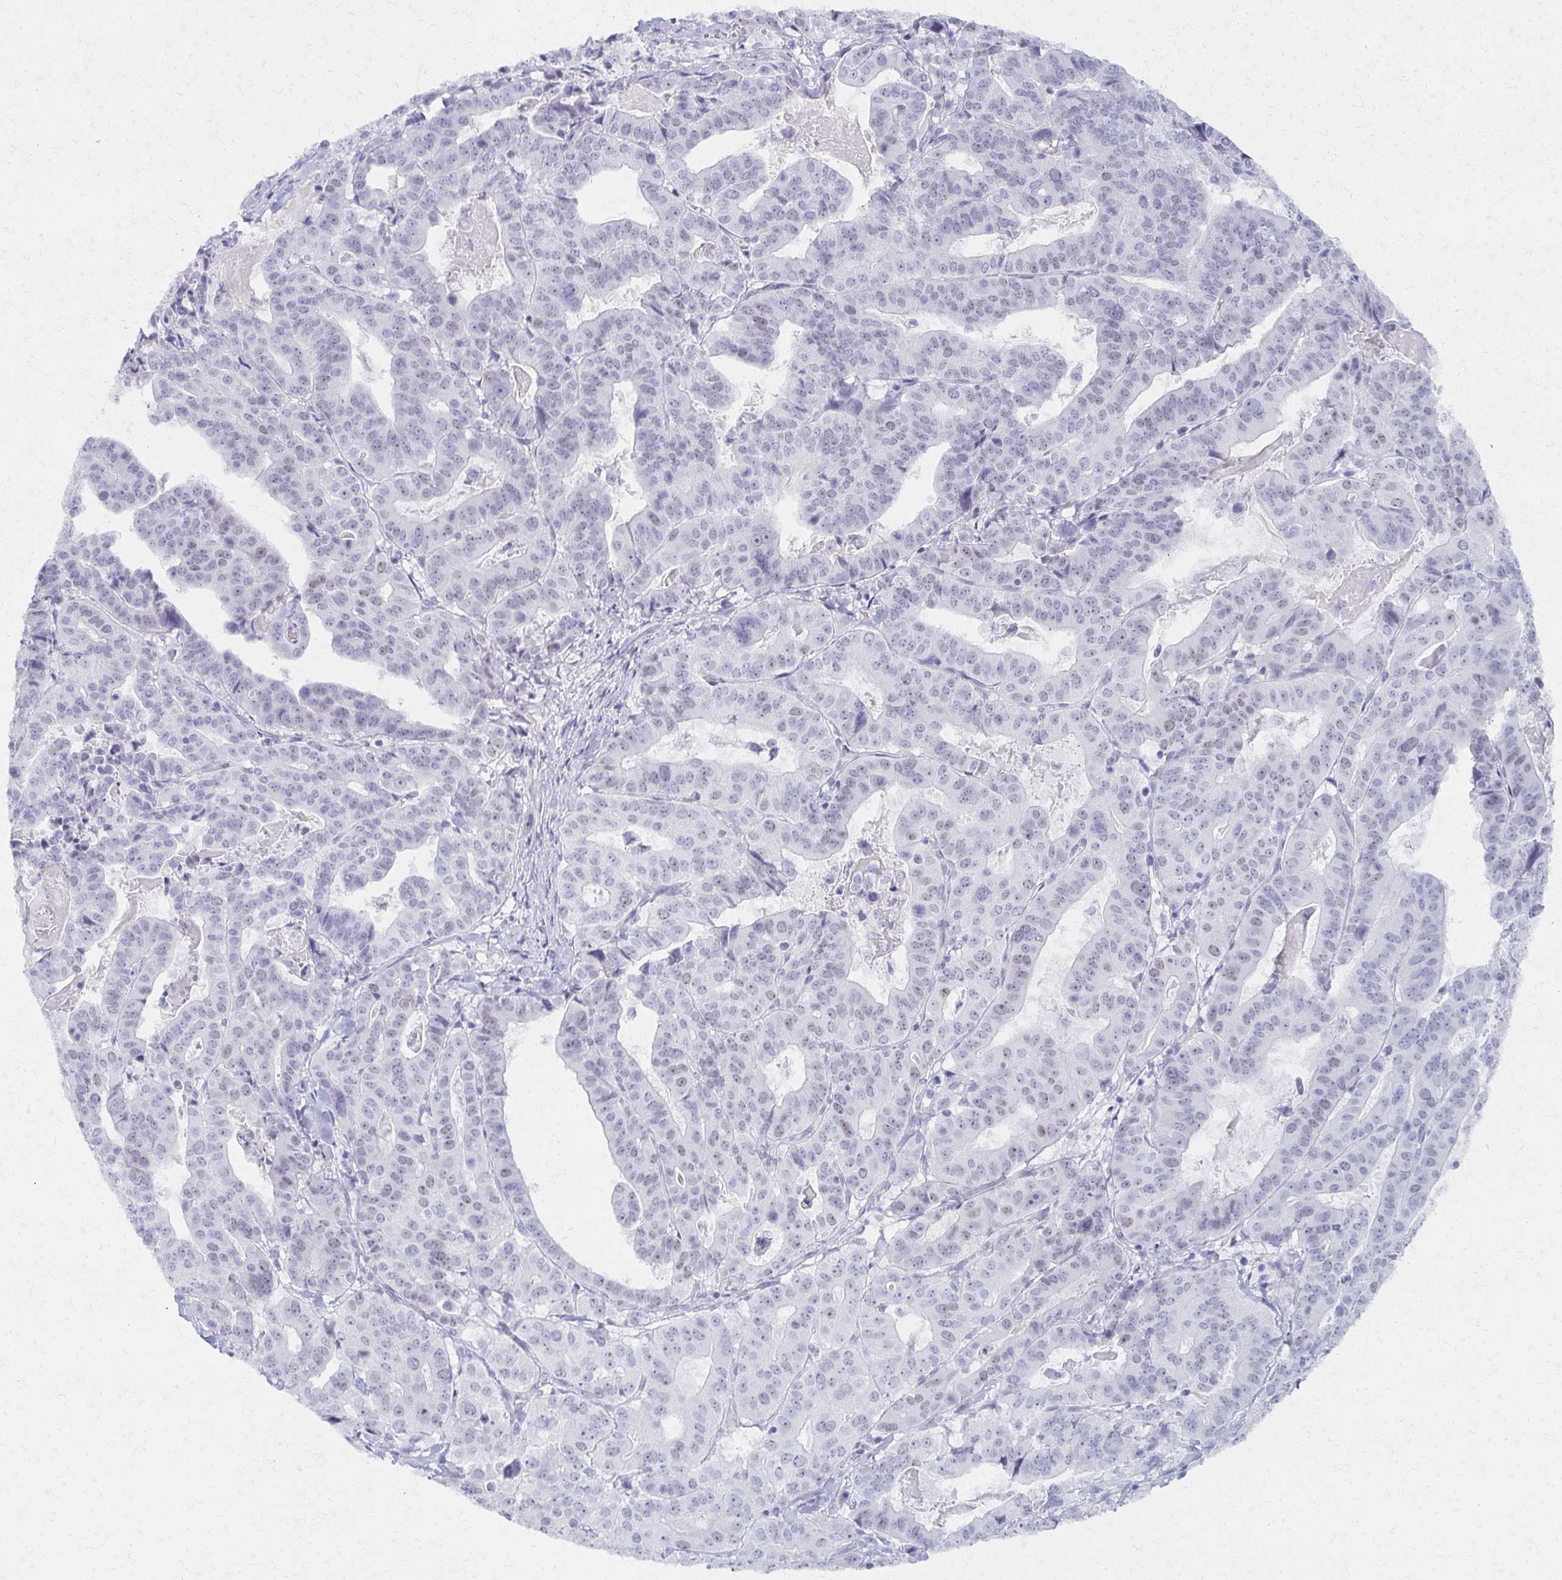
{"staining": {"intensity": "negative", "quantity": "none", "location": "none"}, "tissue": "stomach cancer", "cell_type": "Tumor cells", "image_type": "cancer", "snomed": [{"axis": "morphology", "description": "Adenocarcinoma, NOS"}, {"axis": "topography", "description": "Stomach"}], "caption": "Immunohistochemistry of stomach cancer shows no expression in tumor cells.", "gene": "MORC4", "patient": {"sex": "male", "age": 48}}